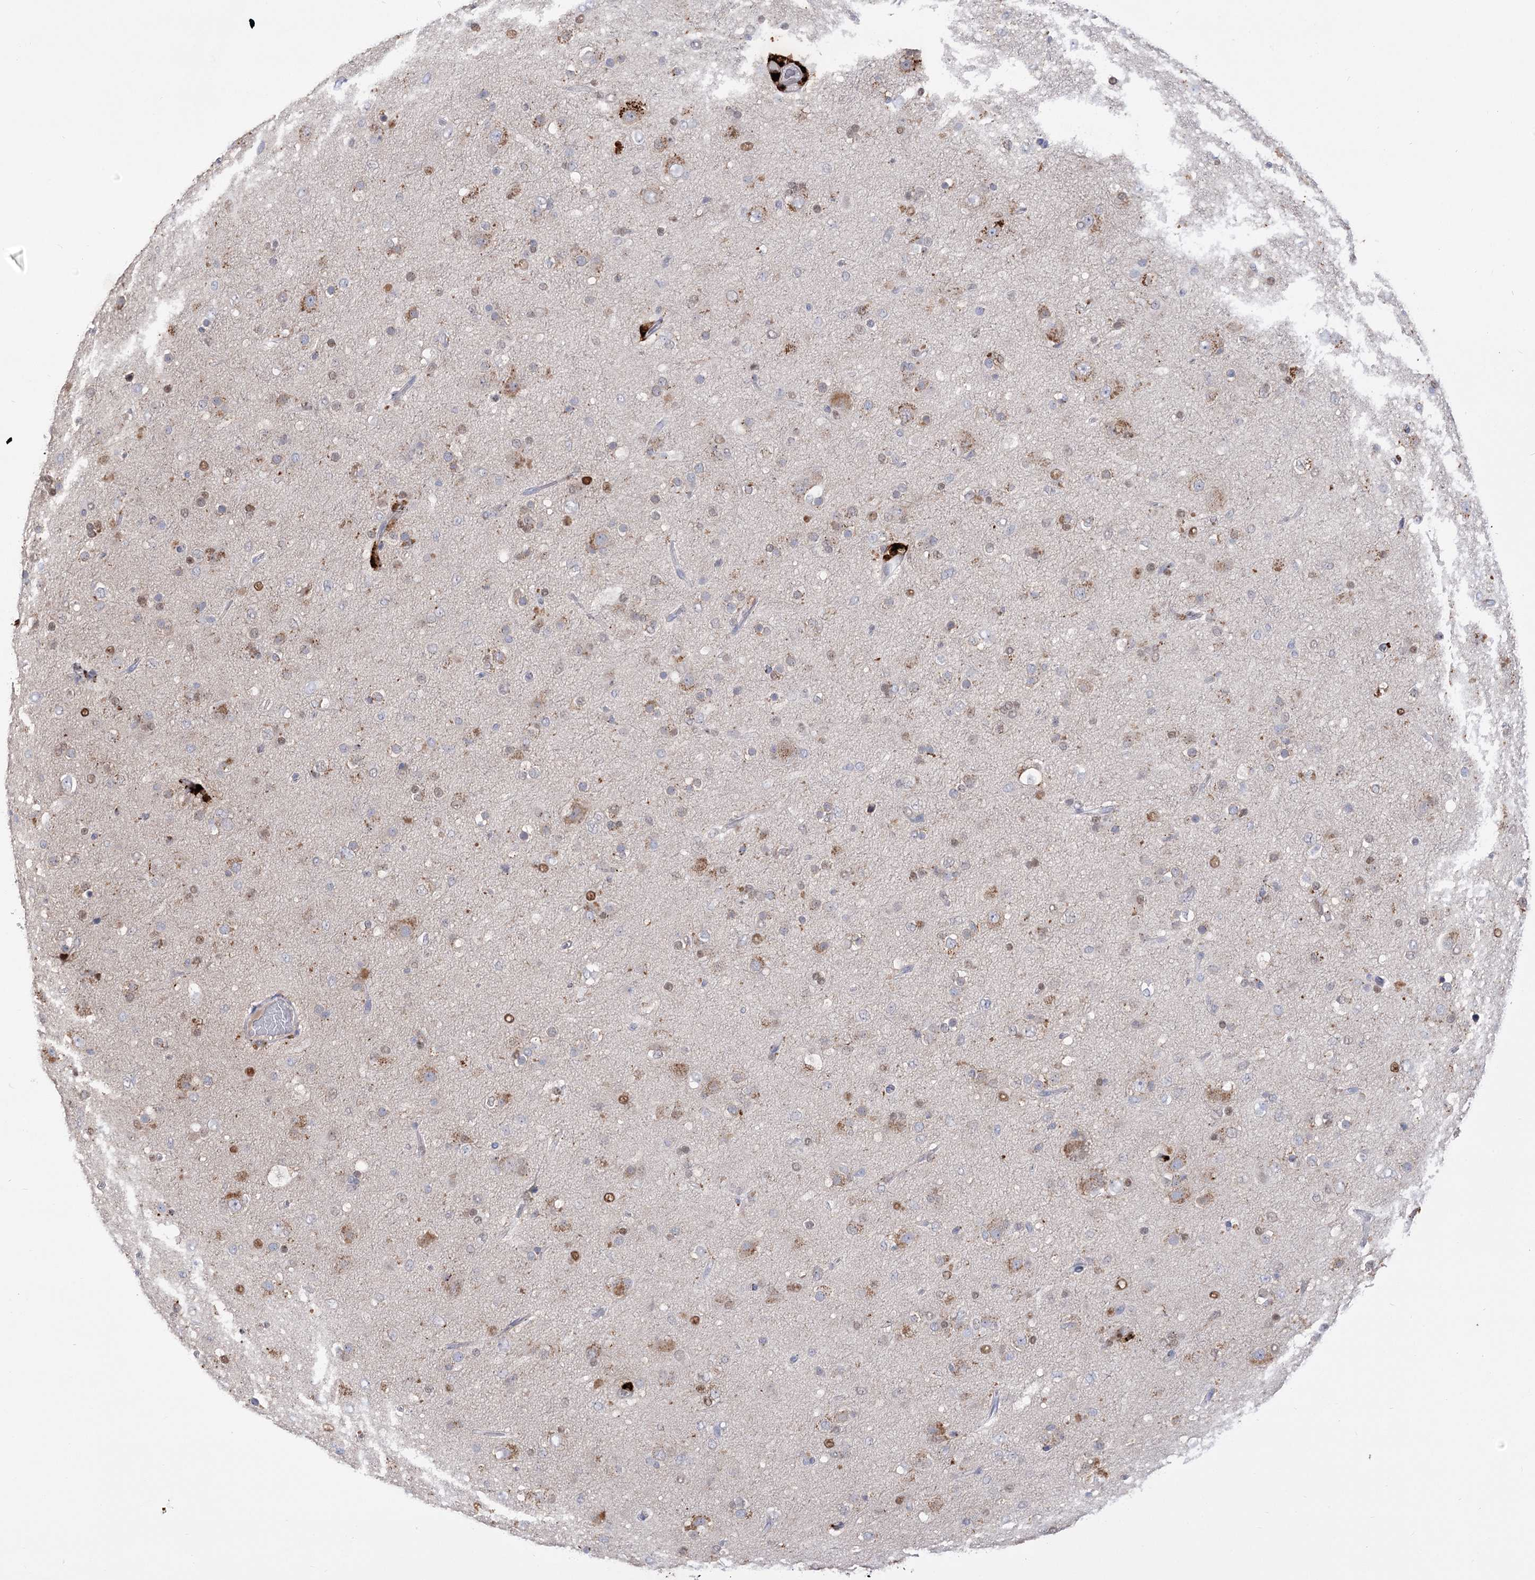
{"staining": {"intensity": "negative", "quantity": "none", "location": "none"}, "tissue": "glioma", "cell_type": "Tumor cells", "image_type": "cancer", "snomed": [{"axis": "morphology", "description": "Glioma, malignant, Low grade"}, {"axis": "topography", "description": "Brain"}], "caption": "Immunohistochemical staining of human low-grade glioma (malignant) reveals no significant staining in tumor cells.", "gene": "SIAE", "patient": {"sex": "male", "age": 65}}